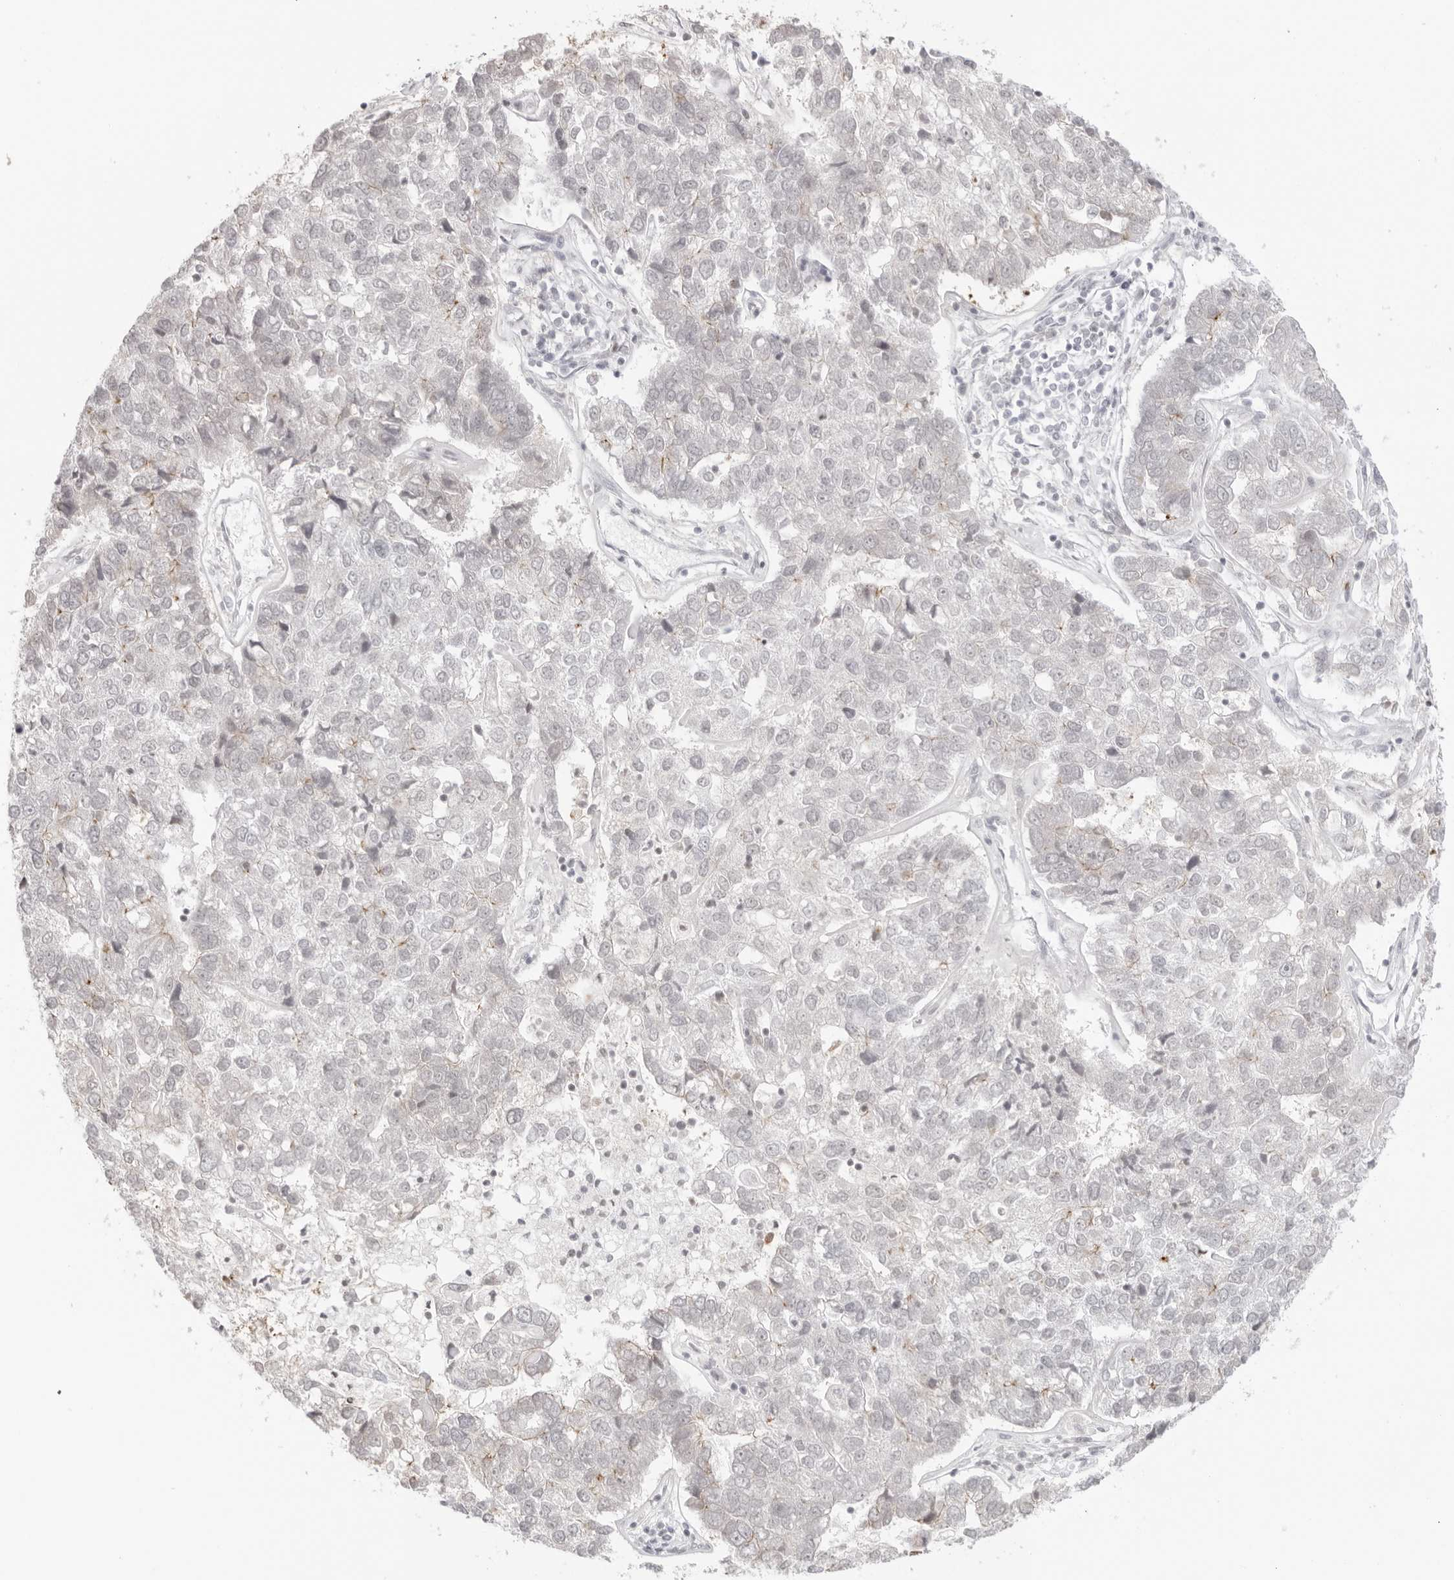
{"staining": {"intensity": "negative", "quantity": "none", "location": "none"}, "tissue": "pancreatic cancer", "cell_type": "Tumor cells", "image_type": "cancer", "snomed": [{"axis": "morphology", "description": "Adenocarcinoma, NOS"}, {"axis": "topography", "description": "Pancreas"}], "caption": "Immunohistochemistry (IHC) of human adenocarcinoma (pancreatic) shows no expression in tumor cells. The staining is performed using DAB brown chromogen with nuclei counter-stained in using hematoxylin.", "gene": "RNF146", "patient": {"sex": "female", "age": 61}}